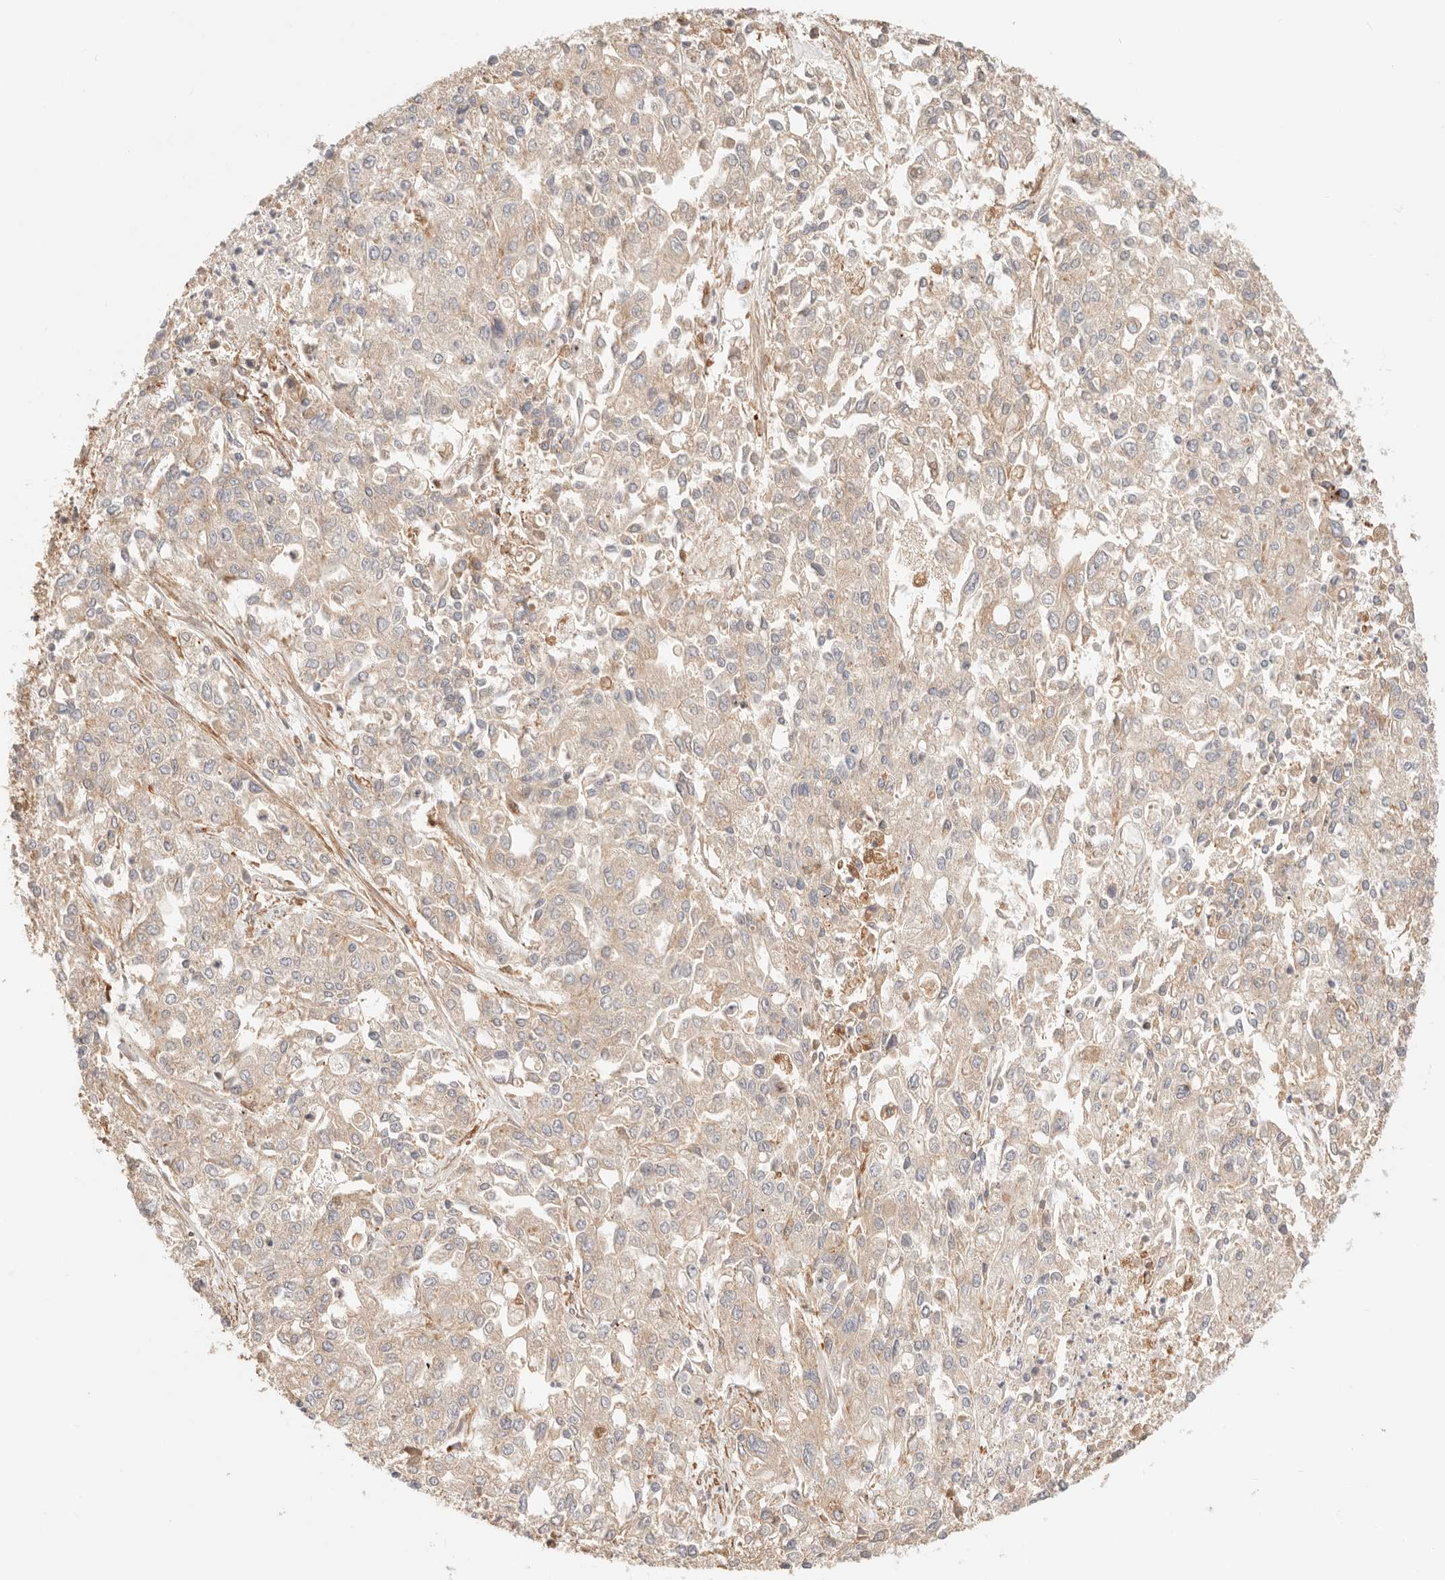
{"staining": {"intensity": "weak", "quantity": ">75%", "location": "cytoplasmic/membranous"}, "tissue": "endometrial cancer", "cell_type": "Tumor cells", "image_type": "cancer", "snomed": [{"axis": "morphology", "description": "Adenocarcinoma, NOS"}, {"axis": "topography", "description": "Endometrium"}], "caption": "DAB (3,3'-diaminobenzidine) immunohistochemical staining of endometrial adenocarcinoma exhibits weak cytoplasmic/membranous protein expression in about >75% of tumor cells.", "gene": "IL1R2", "patient": {"sex": "female", "age": 49}}